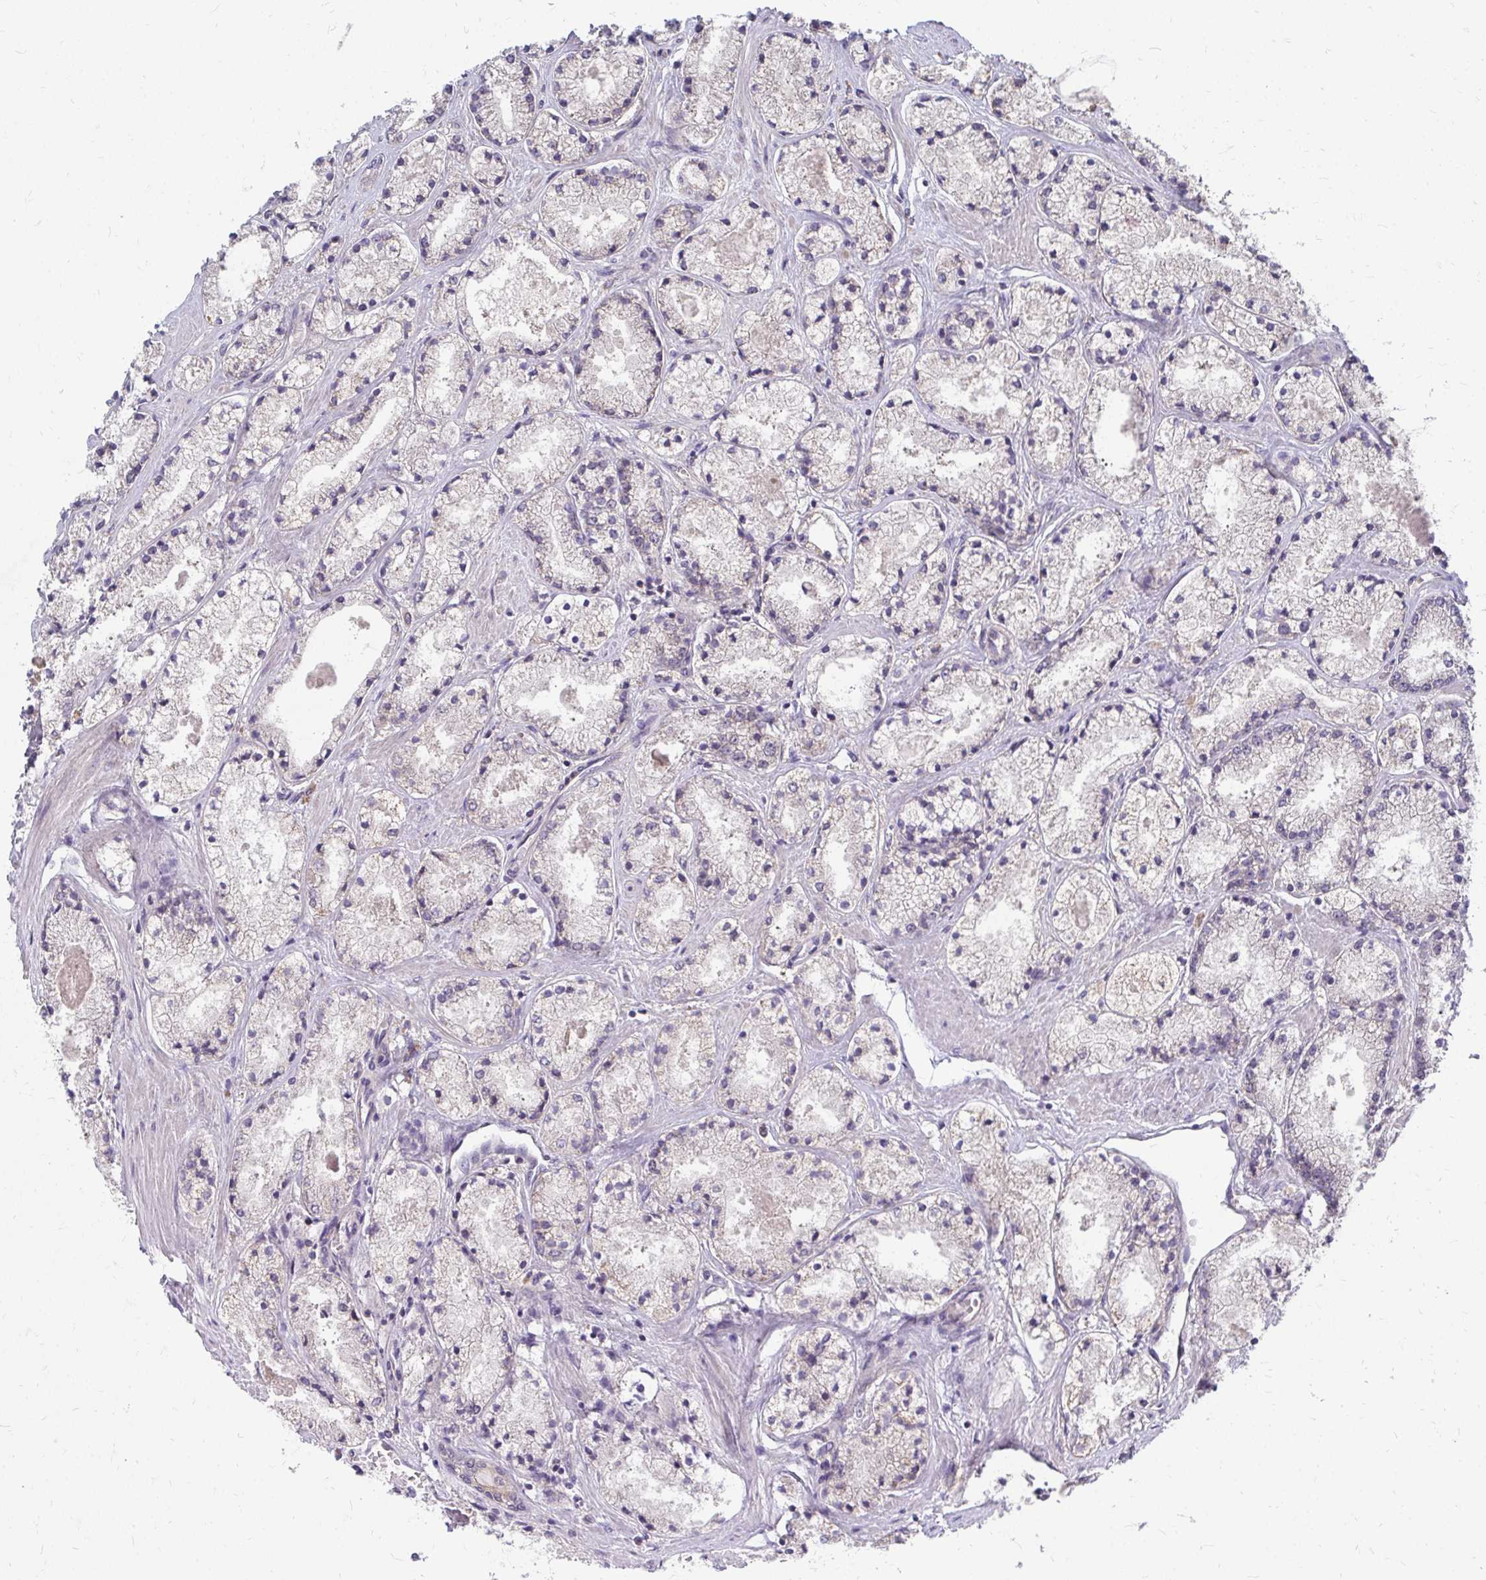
{"staining": {"intensity": "negative", "quantity": "none", "location": "none"}, "tissue": "prostate cancer", "cell_type": "Tumor cells", "image_type": "cancer", "snomed": [{"axis": "morphology", "description": "Adenocarcinoma, High grade"}, {"axis": "topography", "description": "Prostate"}], "caption": "Tumor cells show no significant positivity in prostate cancer.", "gene": "MROH8", "patient": {"sex": "male", "age": 63}}